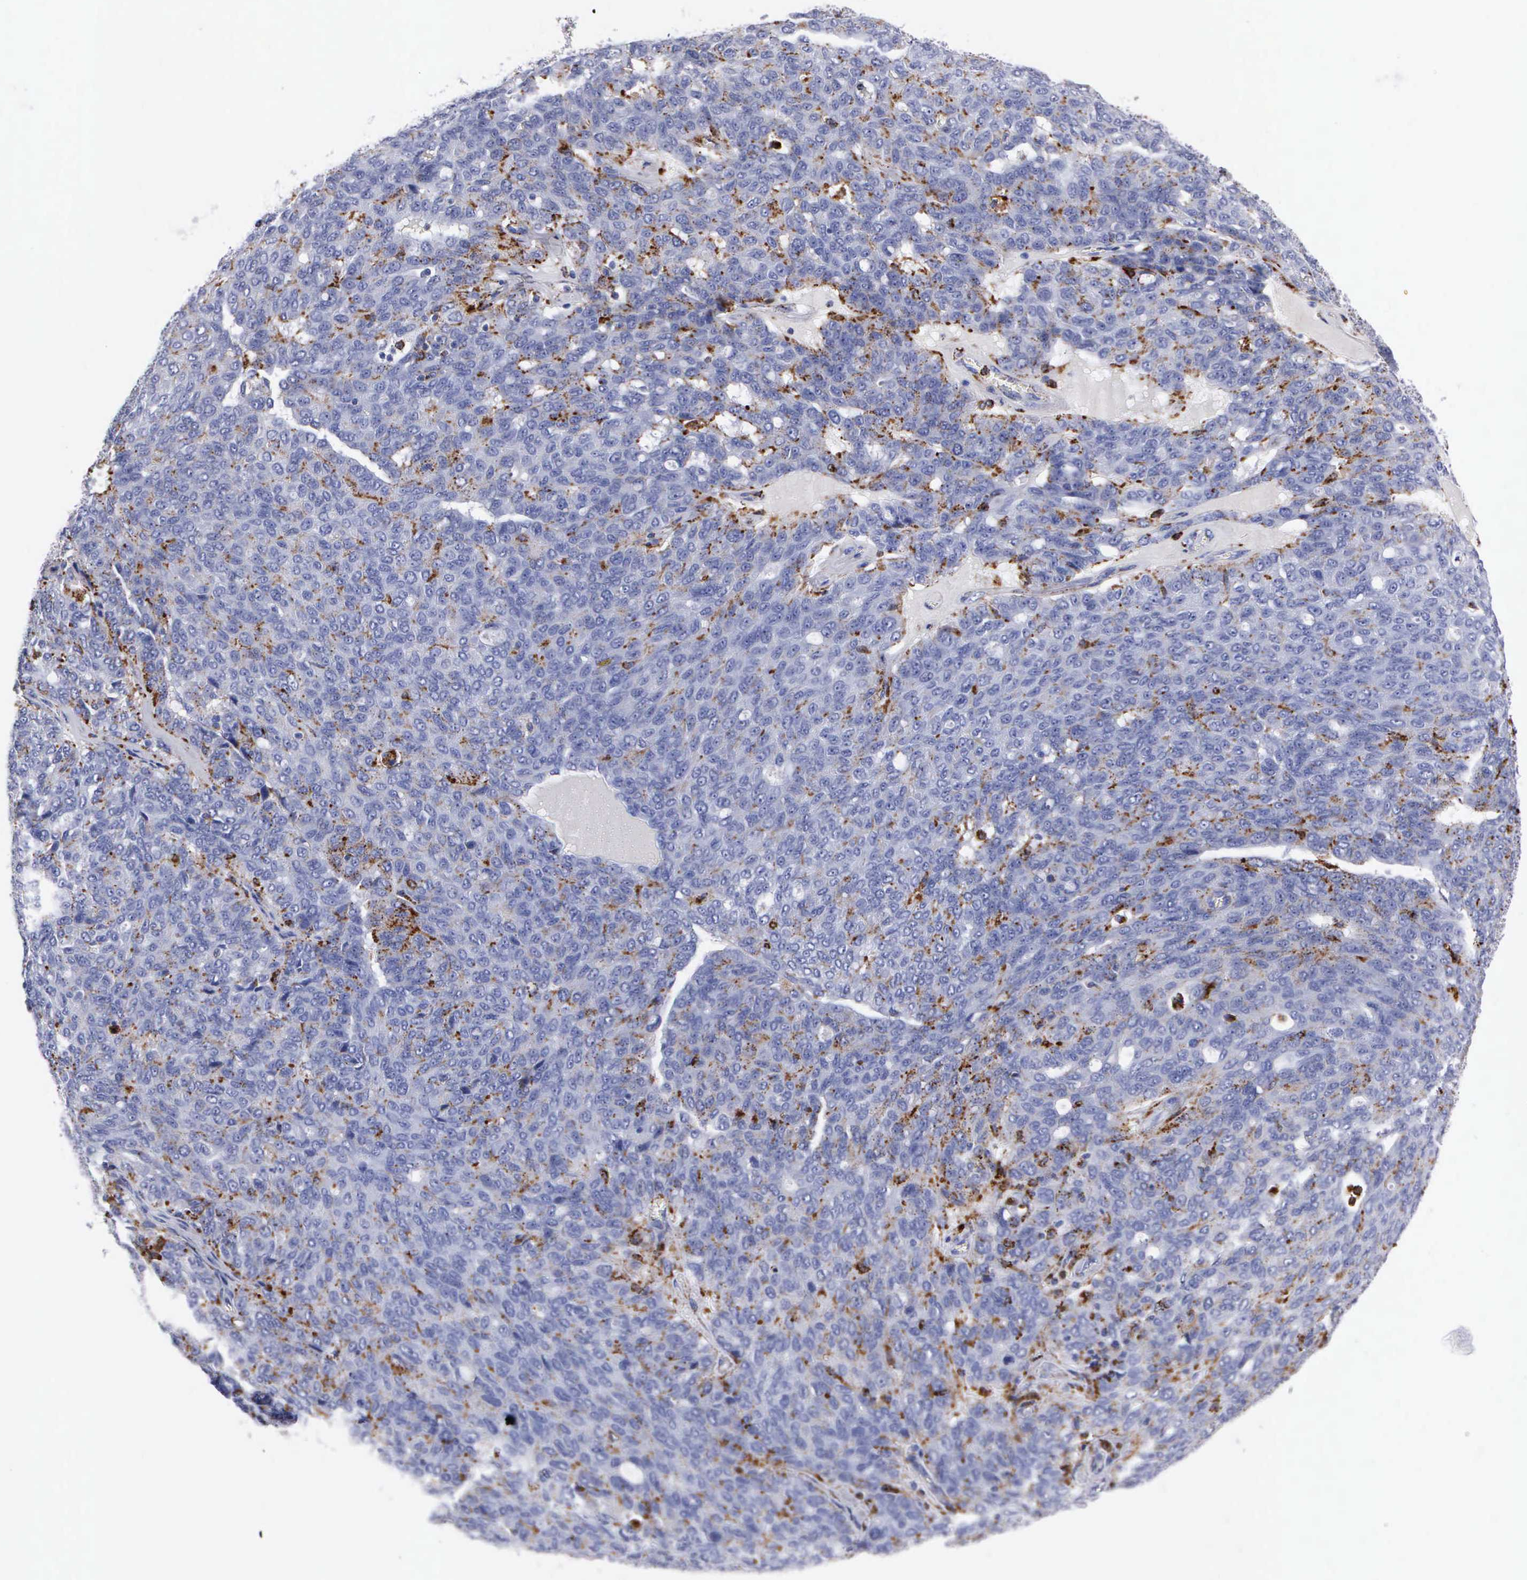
{"staining": {"intensity": "moderate", "quantity": "<25%", "location": "cytoplasmic/membranous"}, "tissue": "ovarian cancer", "cell_type": "Tumor cells", "image_type": "cancer", "snomed": [{"axis": "morphology", "description": "Carcinoma, endometroid"}, {"axis": "topography", "description": "Ovary"}], "caption": "Immunohistochemistry (IHC) image of human endometroid carcinoma (ovarian) stained for a protein (brown), which exhibits low levels of moderate cytoplasmic/membranous positivity in approximately <25% of tumor cells.", "gene": "CTSH", "patient": {"sex": "female", "age": 60}}